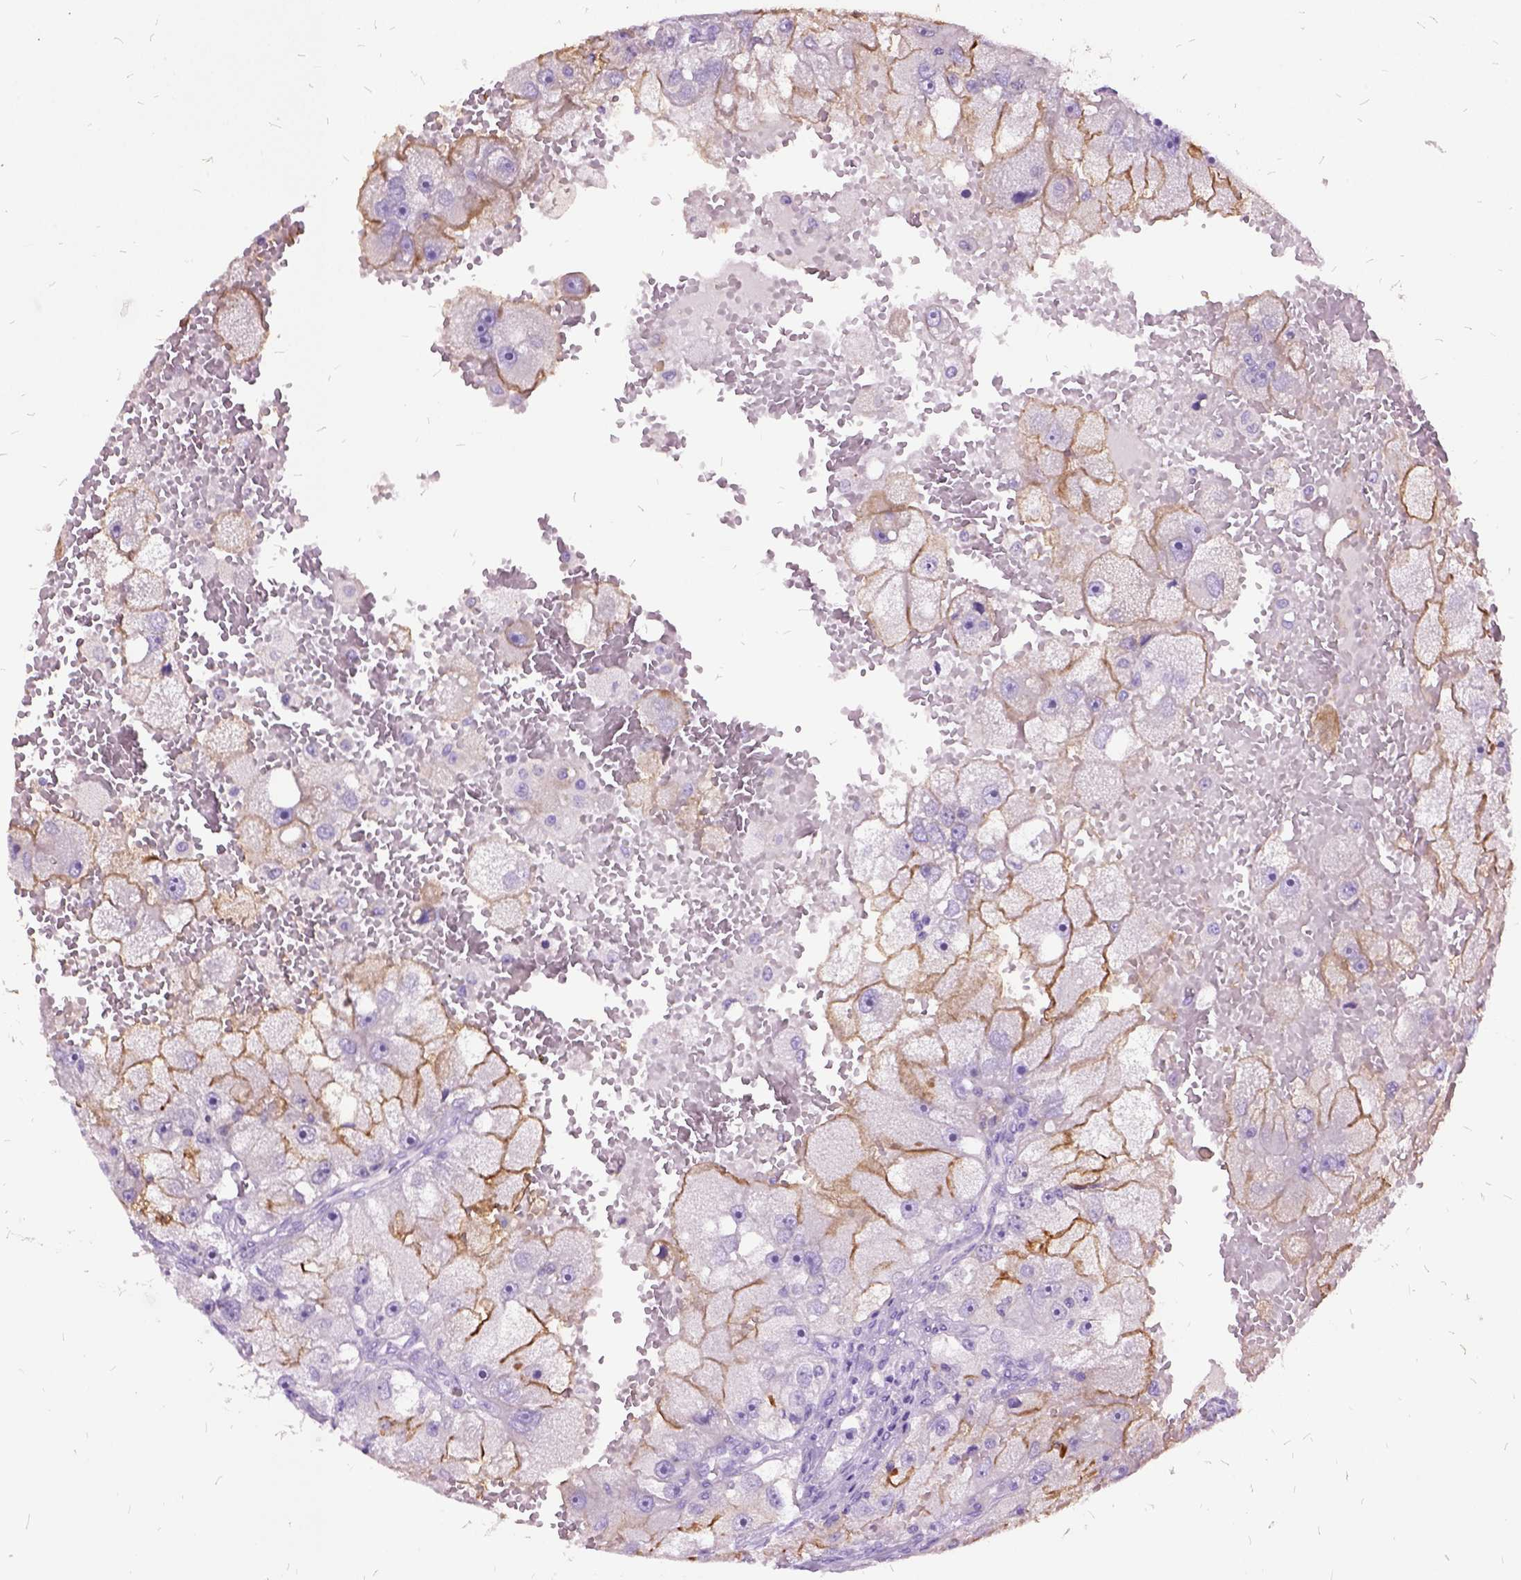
{"staining": {"intensity": "moderate", "quantity": "25%-75%", "location": "cytoplasmic/membranous"}, "tissue": "renal cancer", "cell_type": "Tumor cells", "image_type": "cancer", "snomed": [{"axis": "morphology", "description": "Adenocarcinoma, NOS"}, {"axis": "topography", "description": "Kidney"}], "caption": "Adenocarcinoma (renal) stained for a protein (brown) exhibits moderate cytoplasmic/membranous positive staining in approximately 25%-75% of tumor cells.", "gene": "MME", "patient": {"sex": "male", "age": 63}}